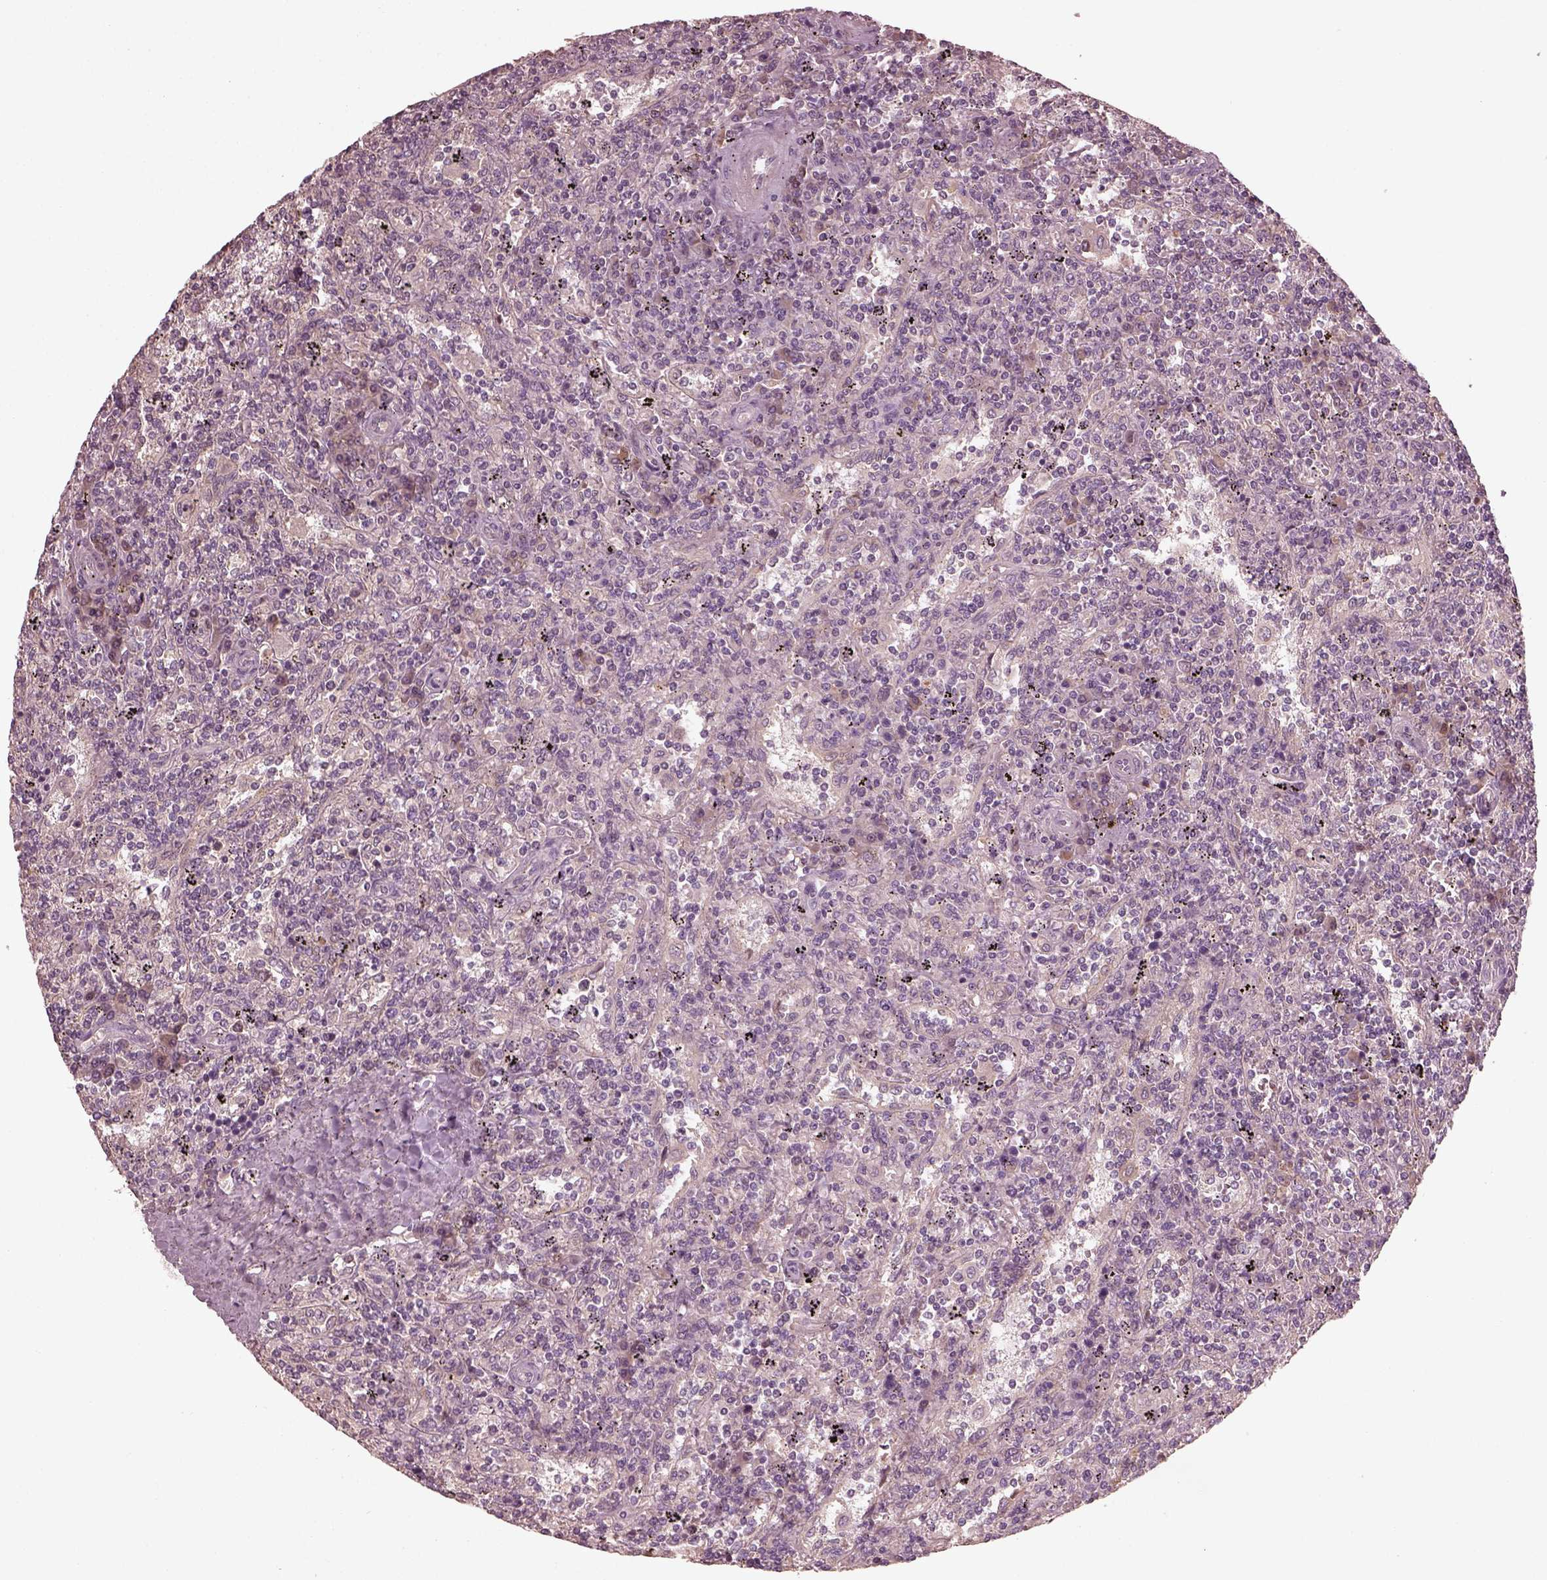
{"staining": {"intensity": "negative", "quantity": "none", "location": "none"}, "tissue": "lymphoma", "cell_type": "Tumor cells", "image_type": "cancer", "snomed": [{"axis": "morphology", "description": "Malignant lymphoma, non-Hodgkin's type, Low grade"}, {"axis": "topography", "description": "Spleen"}], "caption": "A micrograph of human low-grade malignant lymphoma, non-Hodgkin's type is negative for staining in tumor cells. The staining is performed using DAB brown chromogen with nuclei counter-stained in using hematoxylin.", "gene": "VWA5B1", "patient": {"sex": "male", "age": 62}}